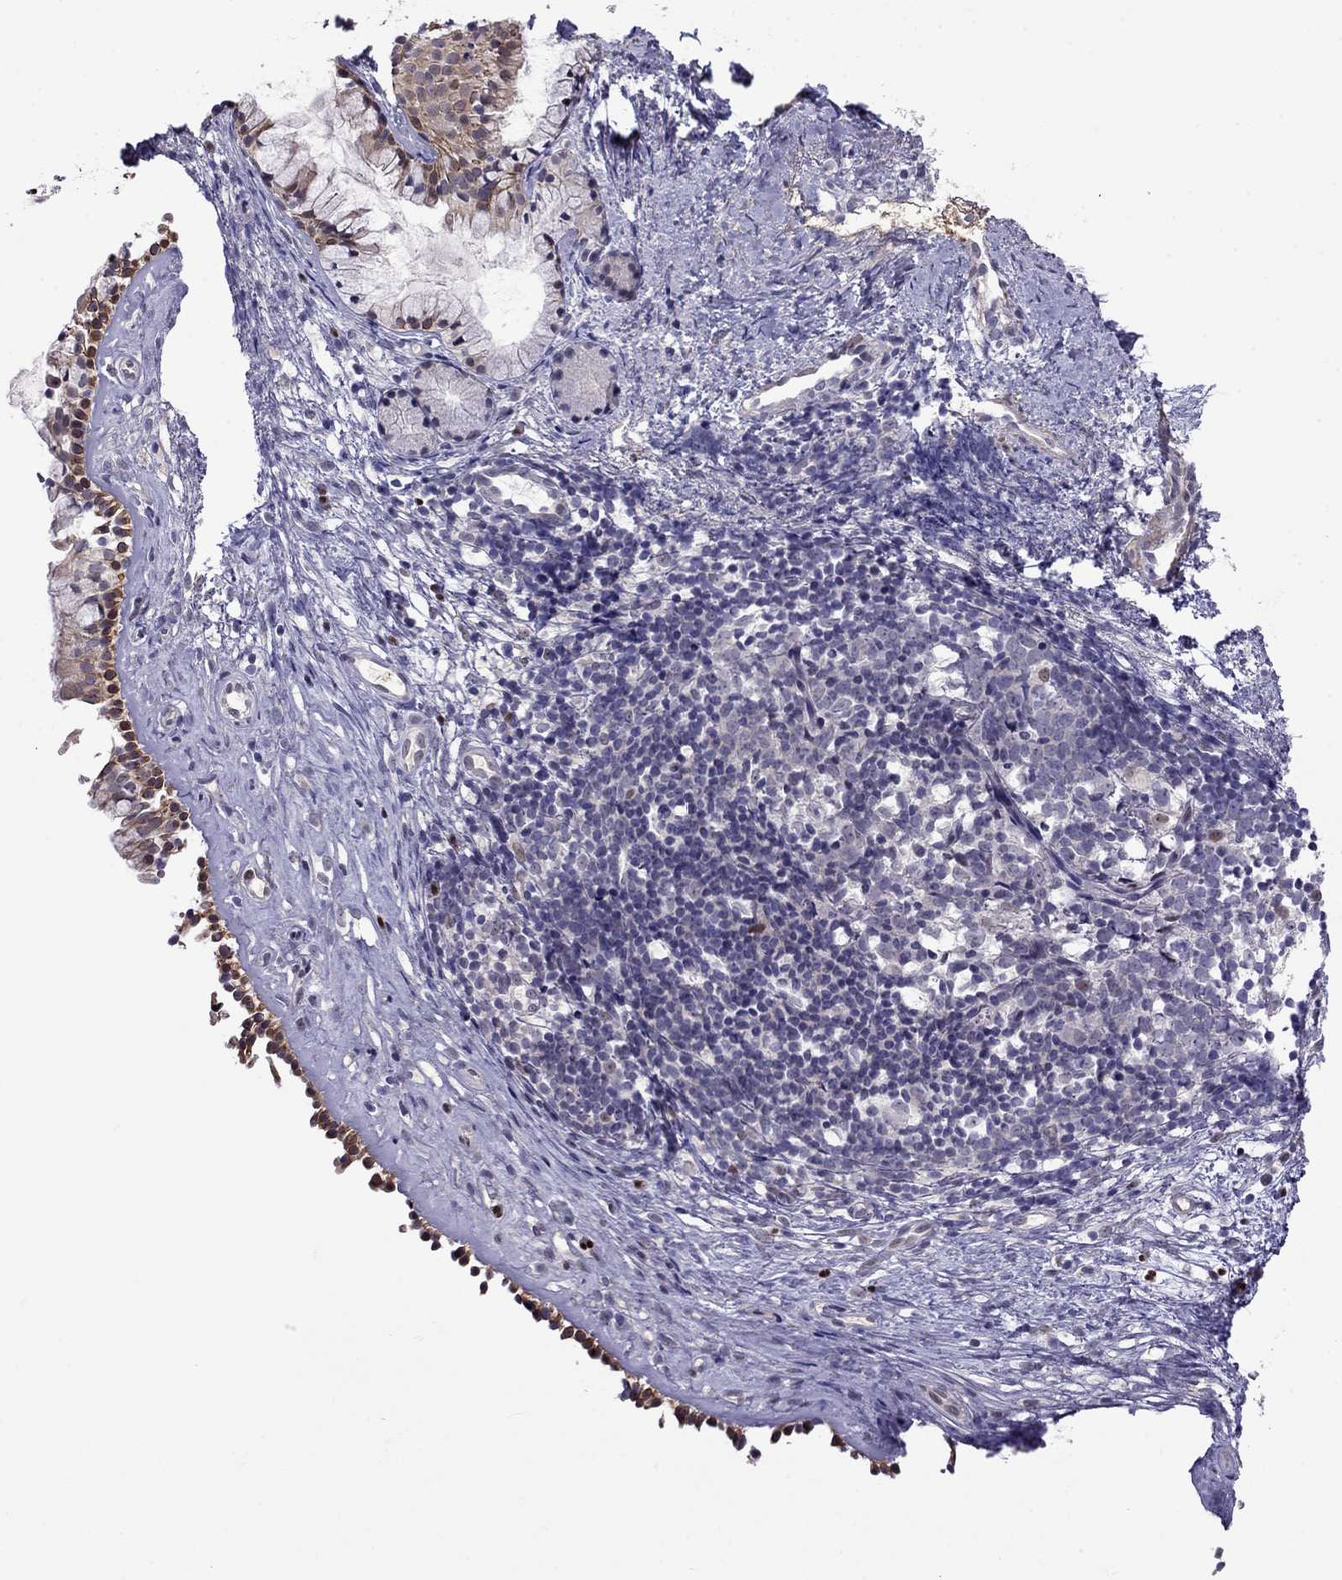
{"staining": {"intensity": "moderate", "quantity": "25%-75%", "location": "cytoplasmic/membranous"}, "tissue": "nasopharynx", "cell_type": "Respiratory epithelial cells", "image_type": "normal", "snomed": [{"axis": "morphology", "description": "Normal tissue, NOS"}, {"axis": "topography", "description": "Nasopharynx"}], "caption": "About 25%-75% of respiratory epithelial cells in normal nasopharynx exhibit moderate cytoplasmic/membranous protein staining as visualized by brown immunohistochemical staining.", "gene": "LRRC39", "patient": {"sex": "female", "age": 52}}